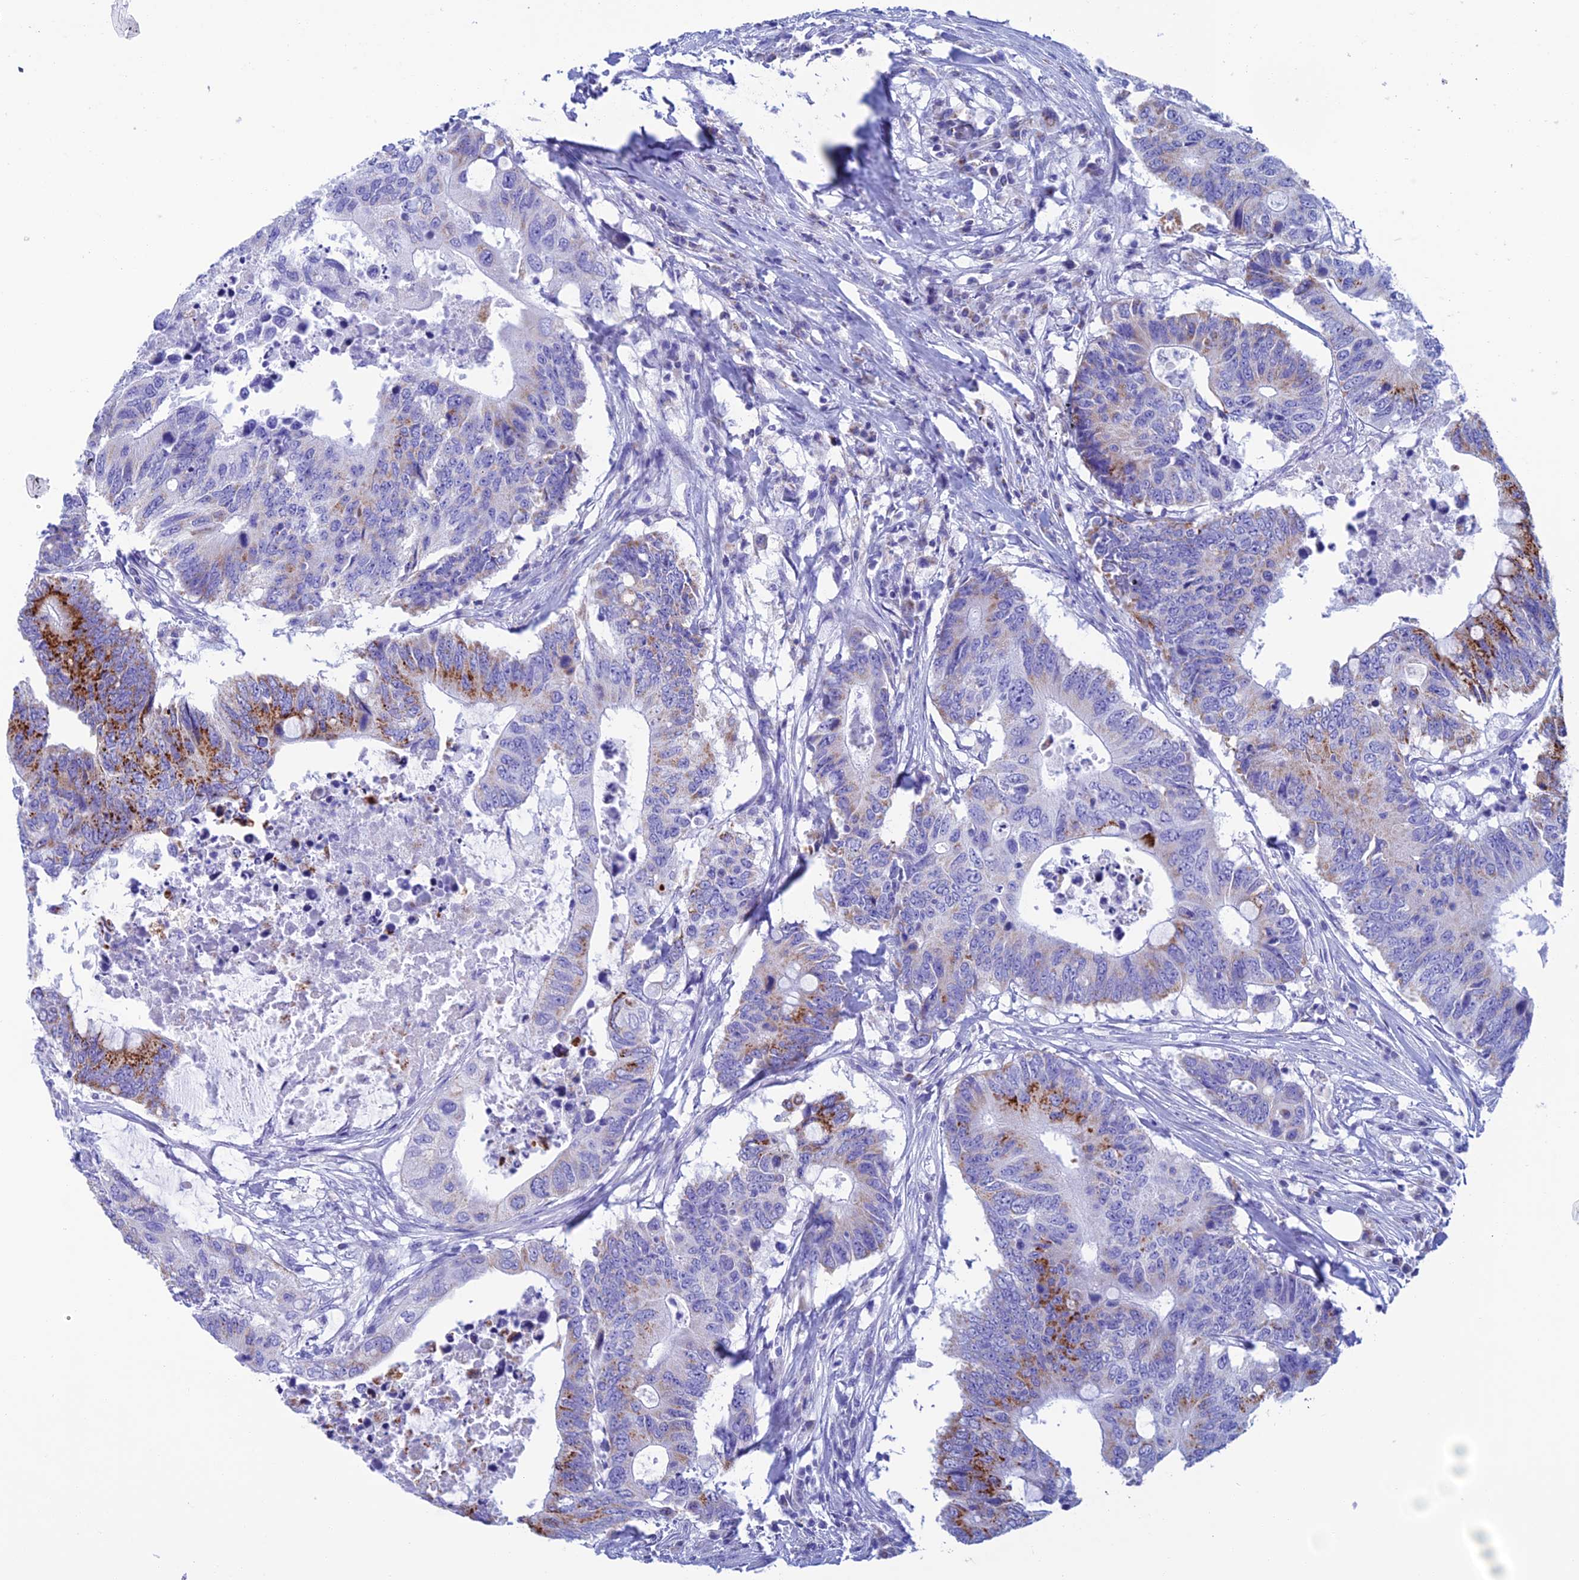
{"staining": {"intensity": "strong", "quantity": "<25%", "location": "cytoplasmic/membranous"}, "tissue": "colorectal cancer", "cell_type": "Tumor cells", "image_type": "cancer", "snomed": [{"axis": "morphology", "description": "Adenocarcinoma, NOS"}, {"axis": "topography", "description": "Colon"}], "caption": "Immunohistochemistry (IHC) of human colorectal adenocarcinoma displays medium levels of strong cytoplasmic/membranous positivity in about <25% of tumor cells.", "gene": "NXPE4", "patient": {"sex": "male", "age": 71}}